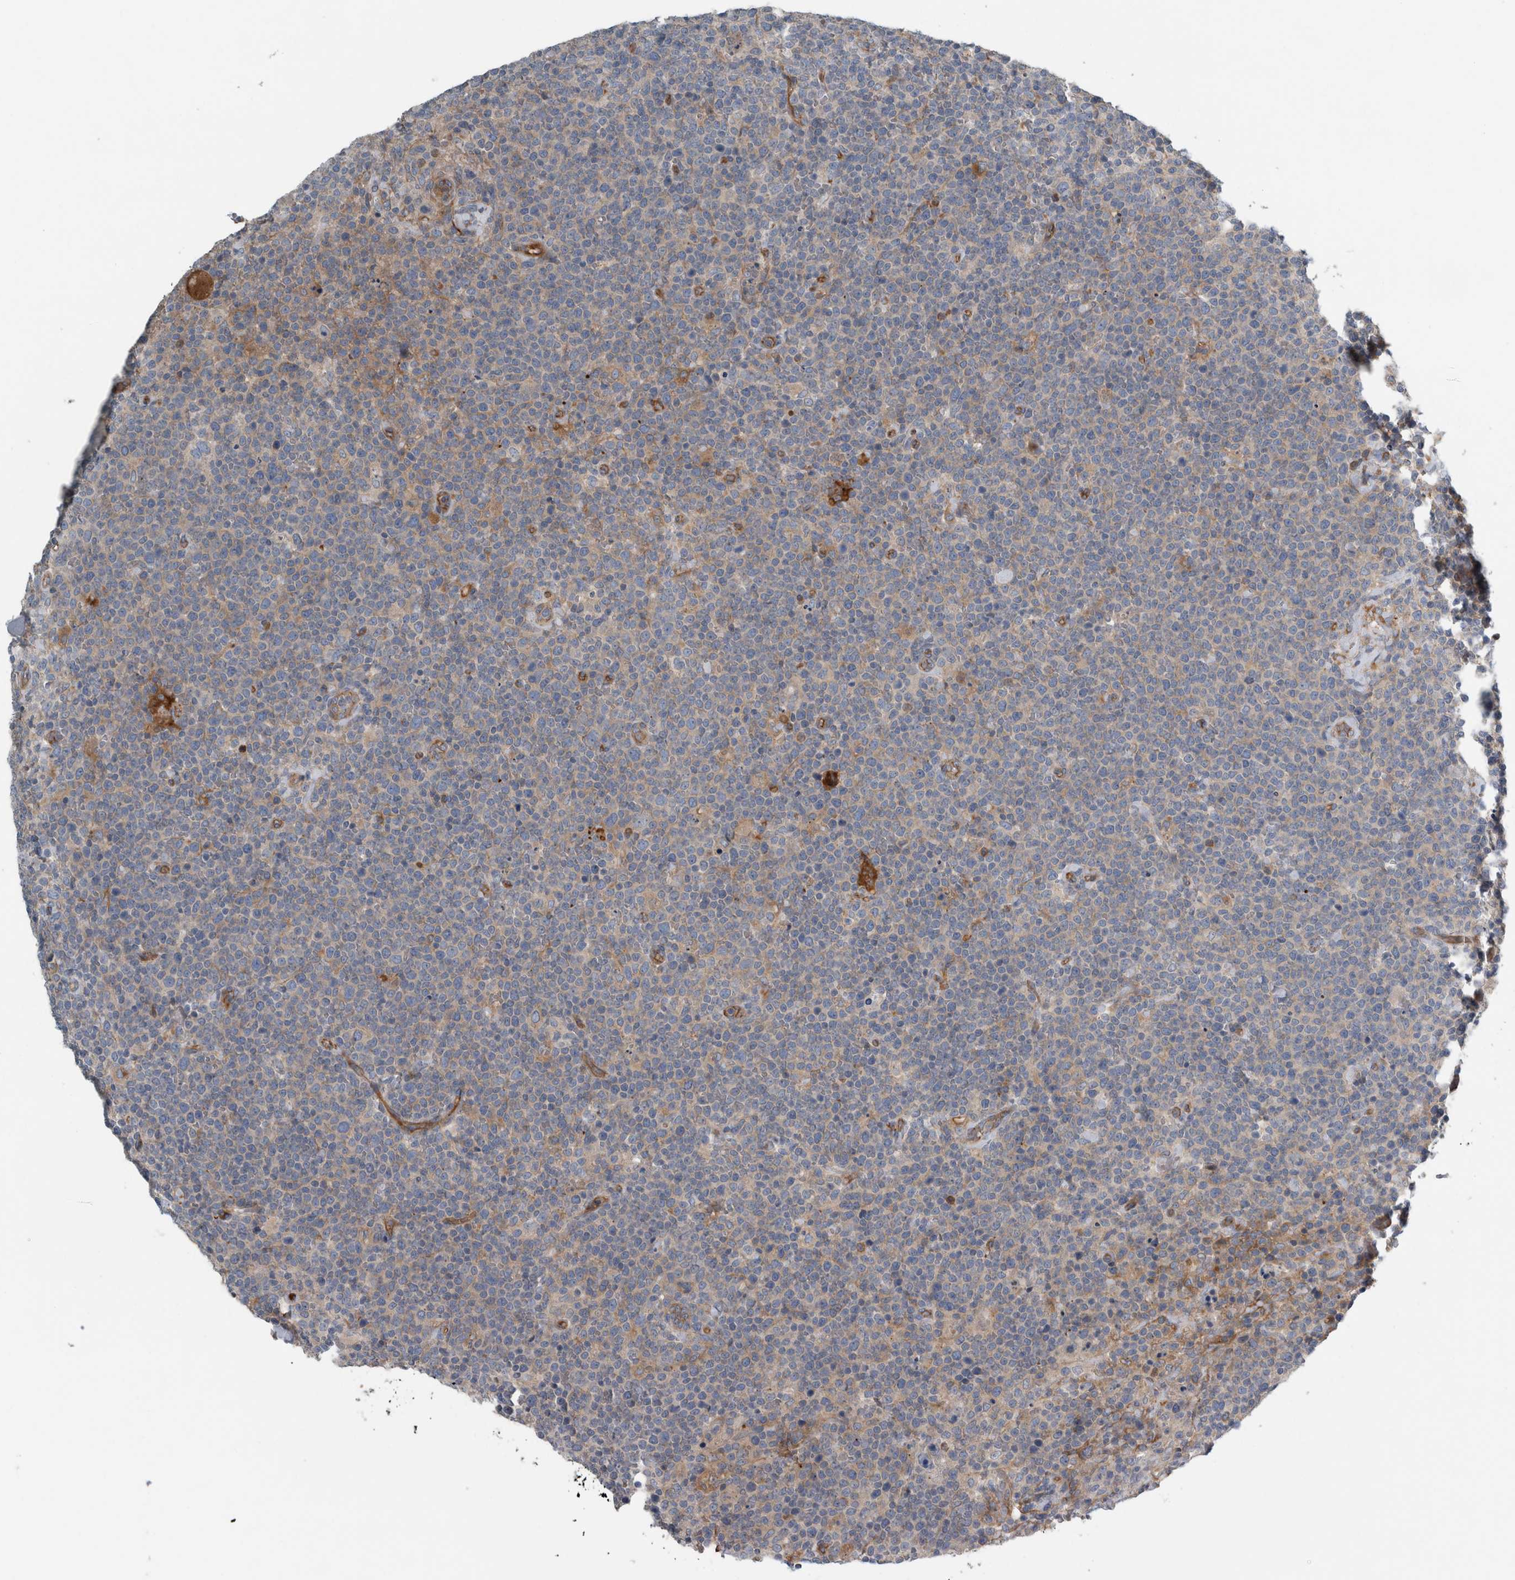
{"staining": {"intensity": "weak", "quantity": "<25%", "location": "cytoplasmic/membranous"}, "tissue": "lymphoma", "cell_type": "Tumor cells", "image_type": "cancer", "snomed": [{"axis": "morphology", "description": "Malignant lymphoma, non-Hodgkin's type, High grade"}, {"axis": "topography", "description": "Lymph node"}], "caption": "This is a image of IHC staining of high-grade malignant lymphoma, non-Hodgkin's type, which shows no staining in tumor cells.", "gene": "GLT8D2", "patient": {"sex": "male", "age": 61}}